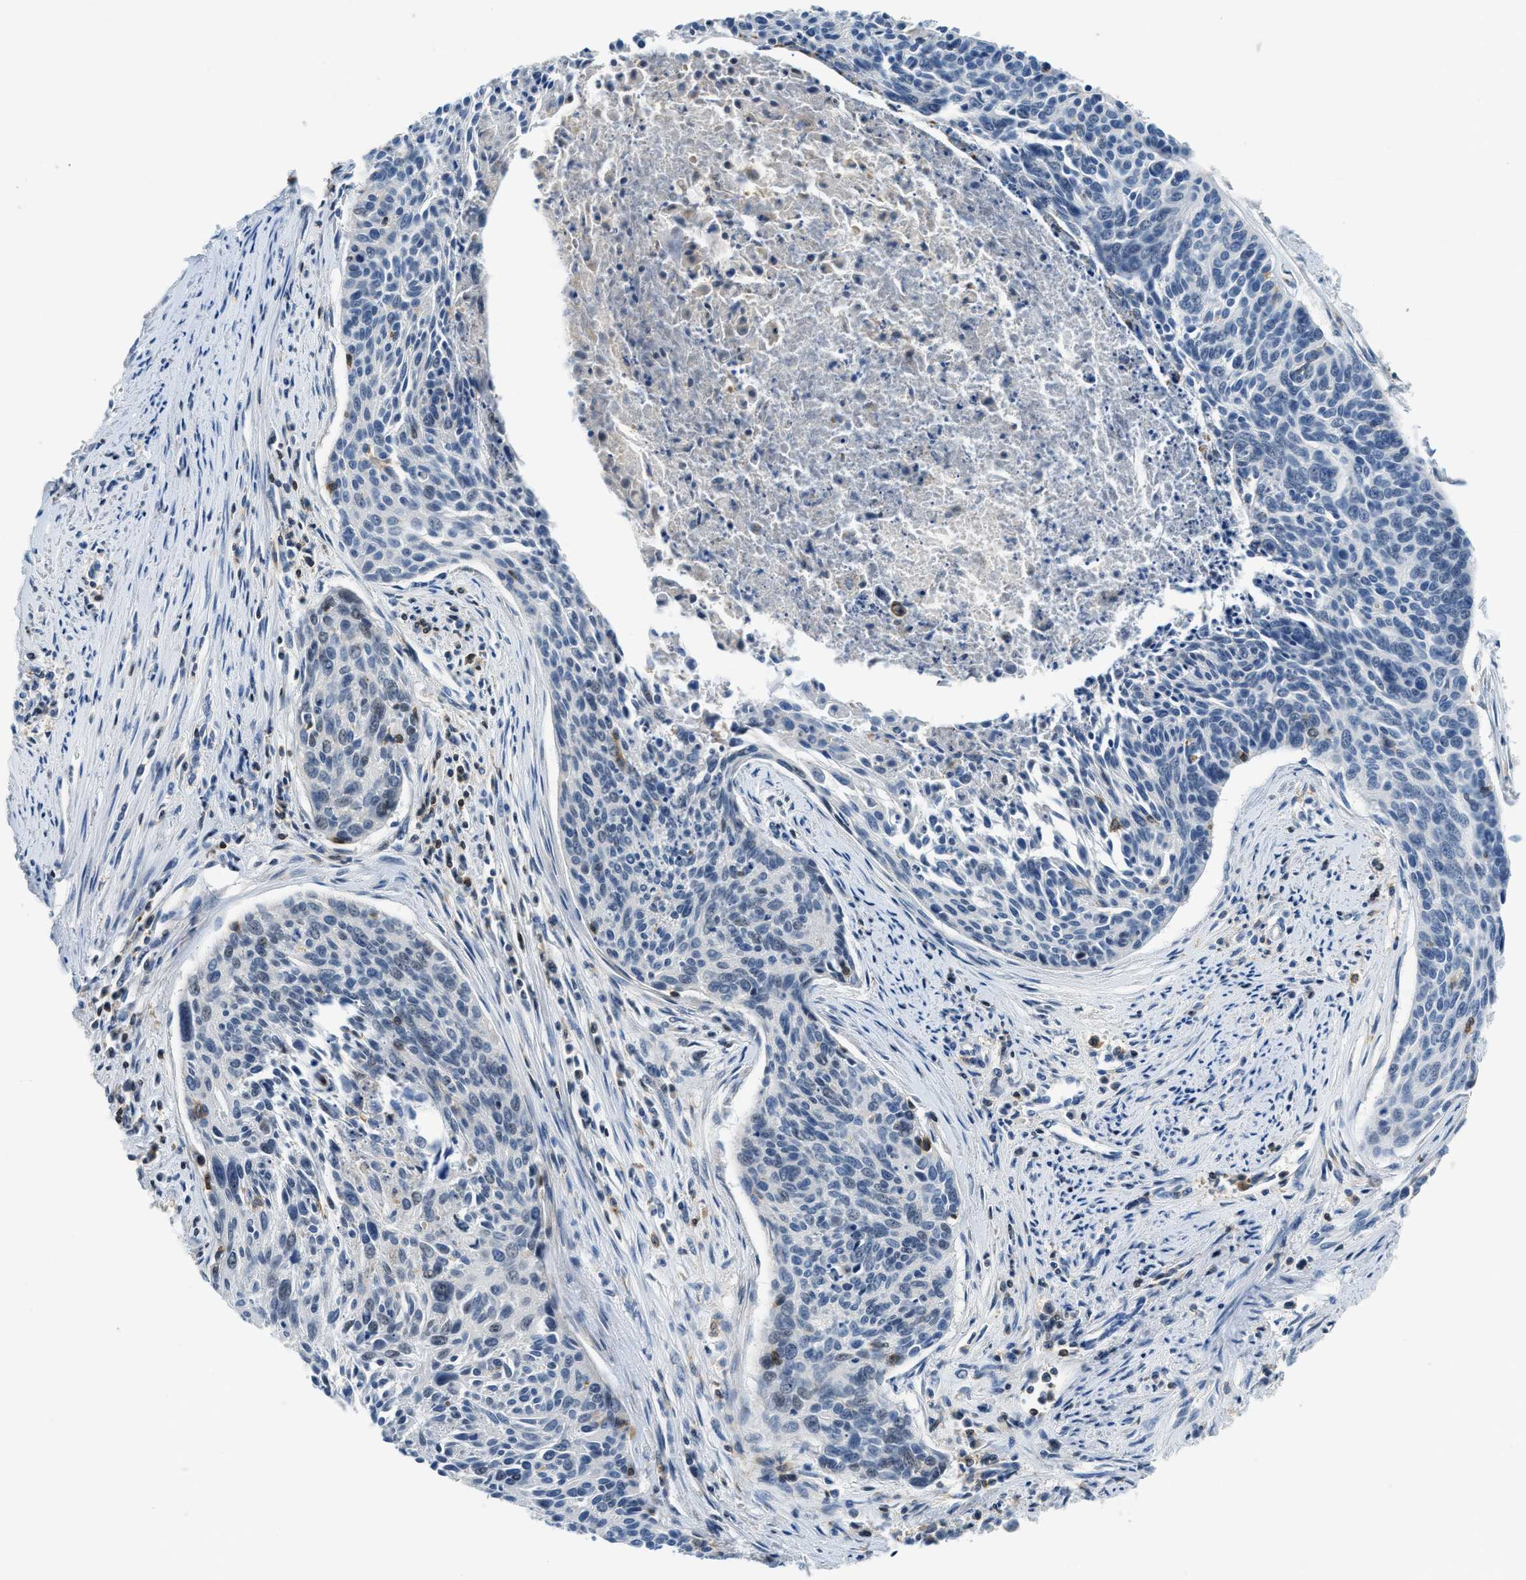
{"staining": {"intensity": "negative", "quantity": "none", "location": "none"}, "tissue": "cervical cancer", "cell_type": "Tumor cells", "image_type": "cancer", "snomed": [{"axis": "morphology", "description": "Squamous cell carcinoma, NOS"}, {"axis": "topography", "description": "Cervix"}], "caption": "Cervical cancer (squamous cell carcinoma) was stained to show a protein in brown. There is no significant staining in tumor cells.", "gene": "MYO1G", "patient": {"sex": "female", "age": 55}}